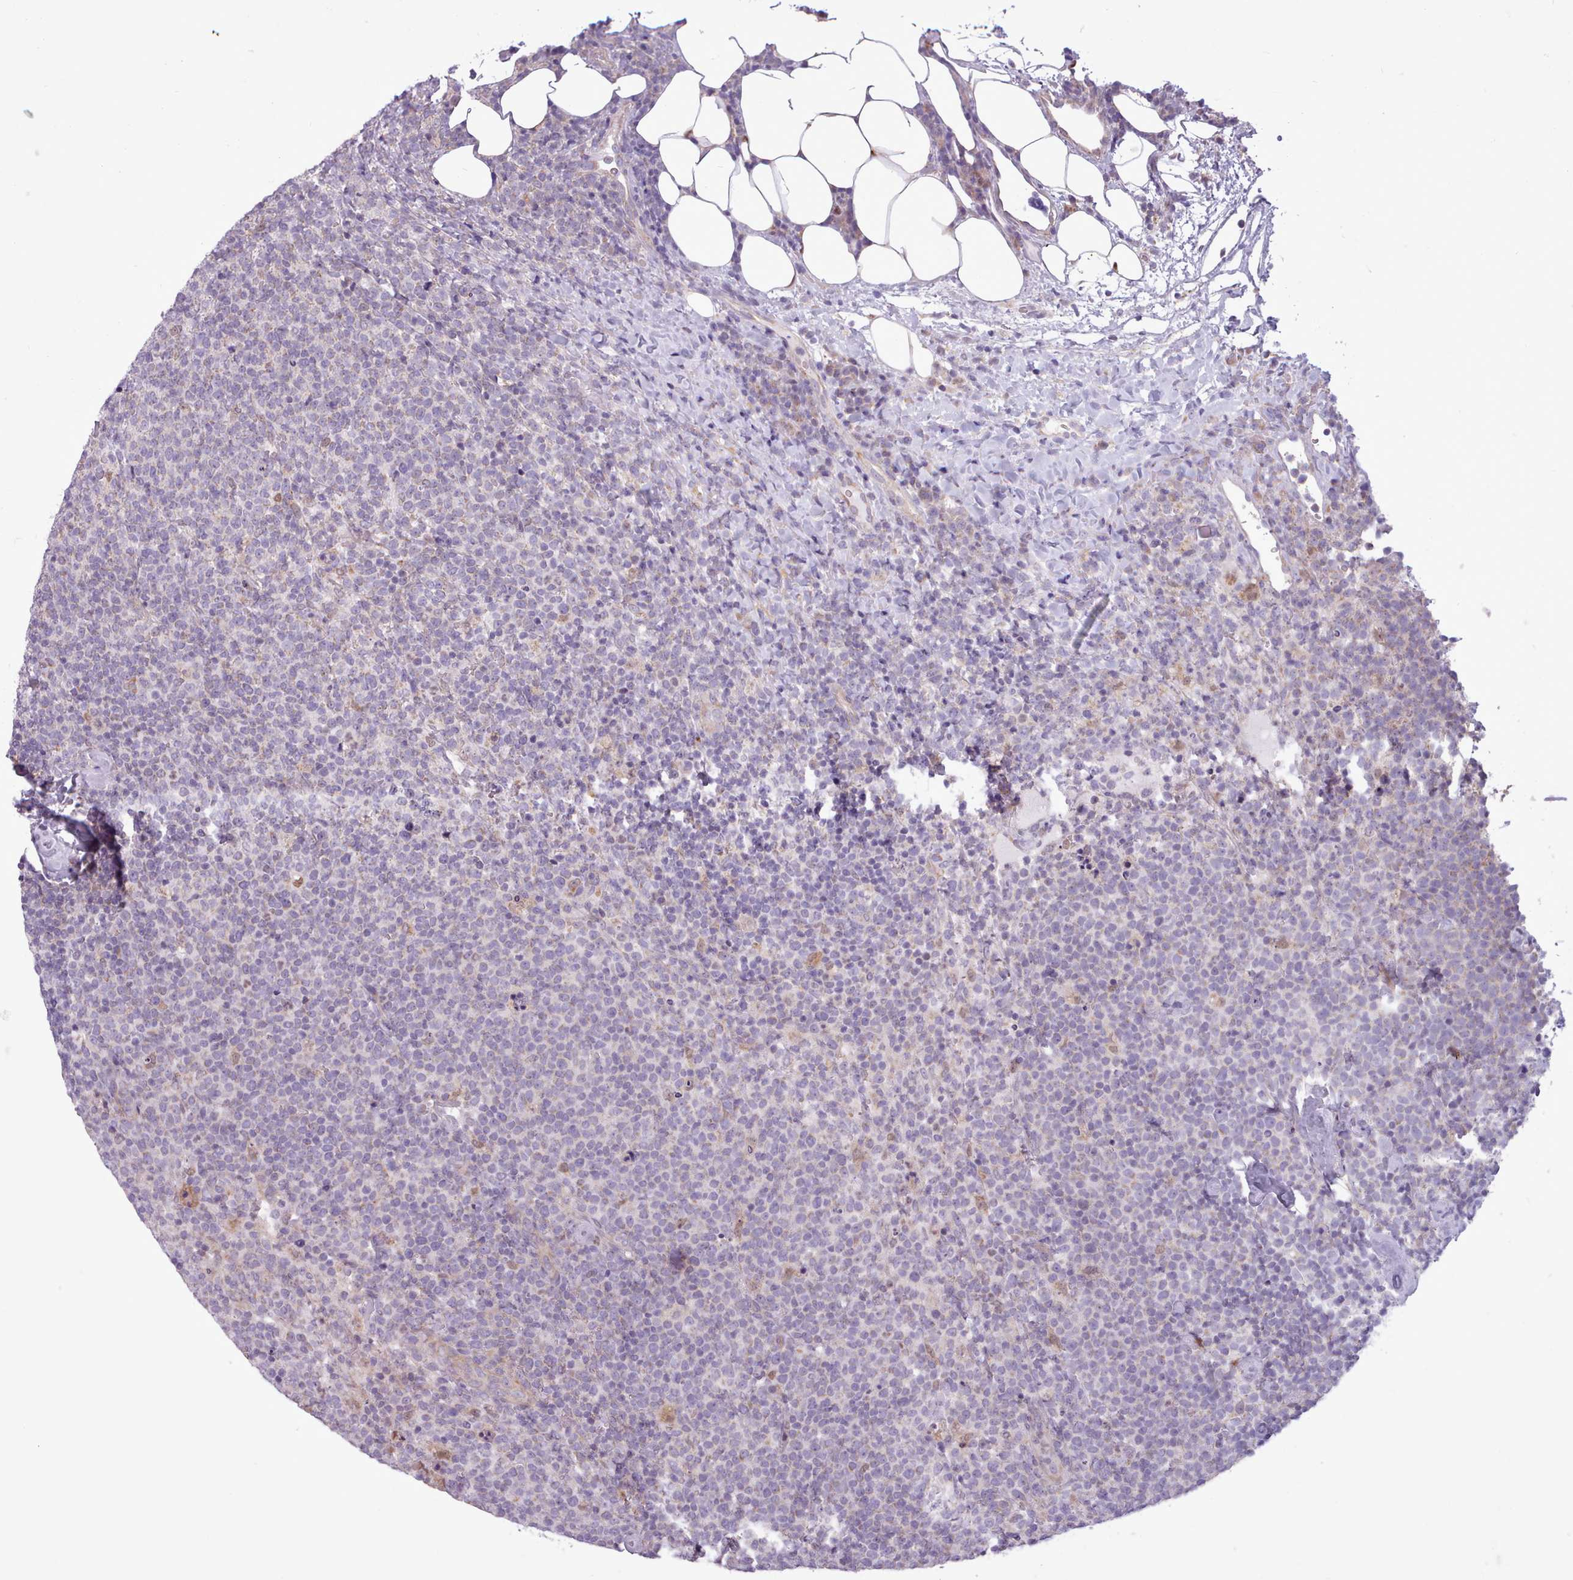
{"staining": {"intensity": "negative", "quantity": "none", "location": "none"}, "tissue": "lymphoma", "cell_type": "Tumor cells", "image_type": "cancer", "snomed": [{"axis": "morphology", "description": "Malignant lymphoma, non-Hodgkin's type, High grade"}, {"axis": "topography", "description": "Lymph node"}], "caption": "Immunohistochemical staining of human malignant lymphoma, non-Hodgkin's type (high-grade) reveals no significant positivity in tumor cells.", "gene": "SLURP1", "patient": {"sex": "male", "age": 61}}